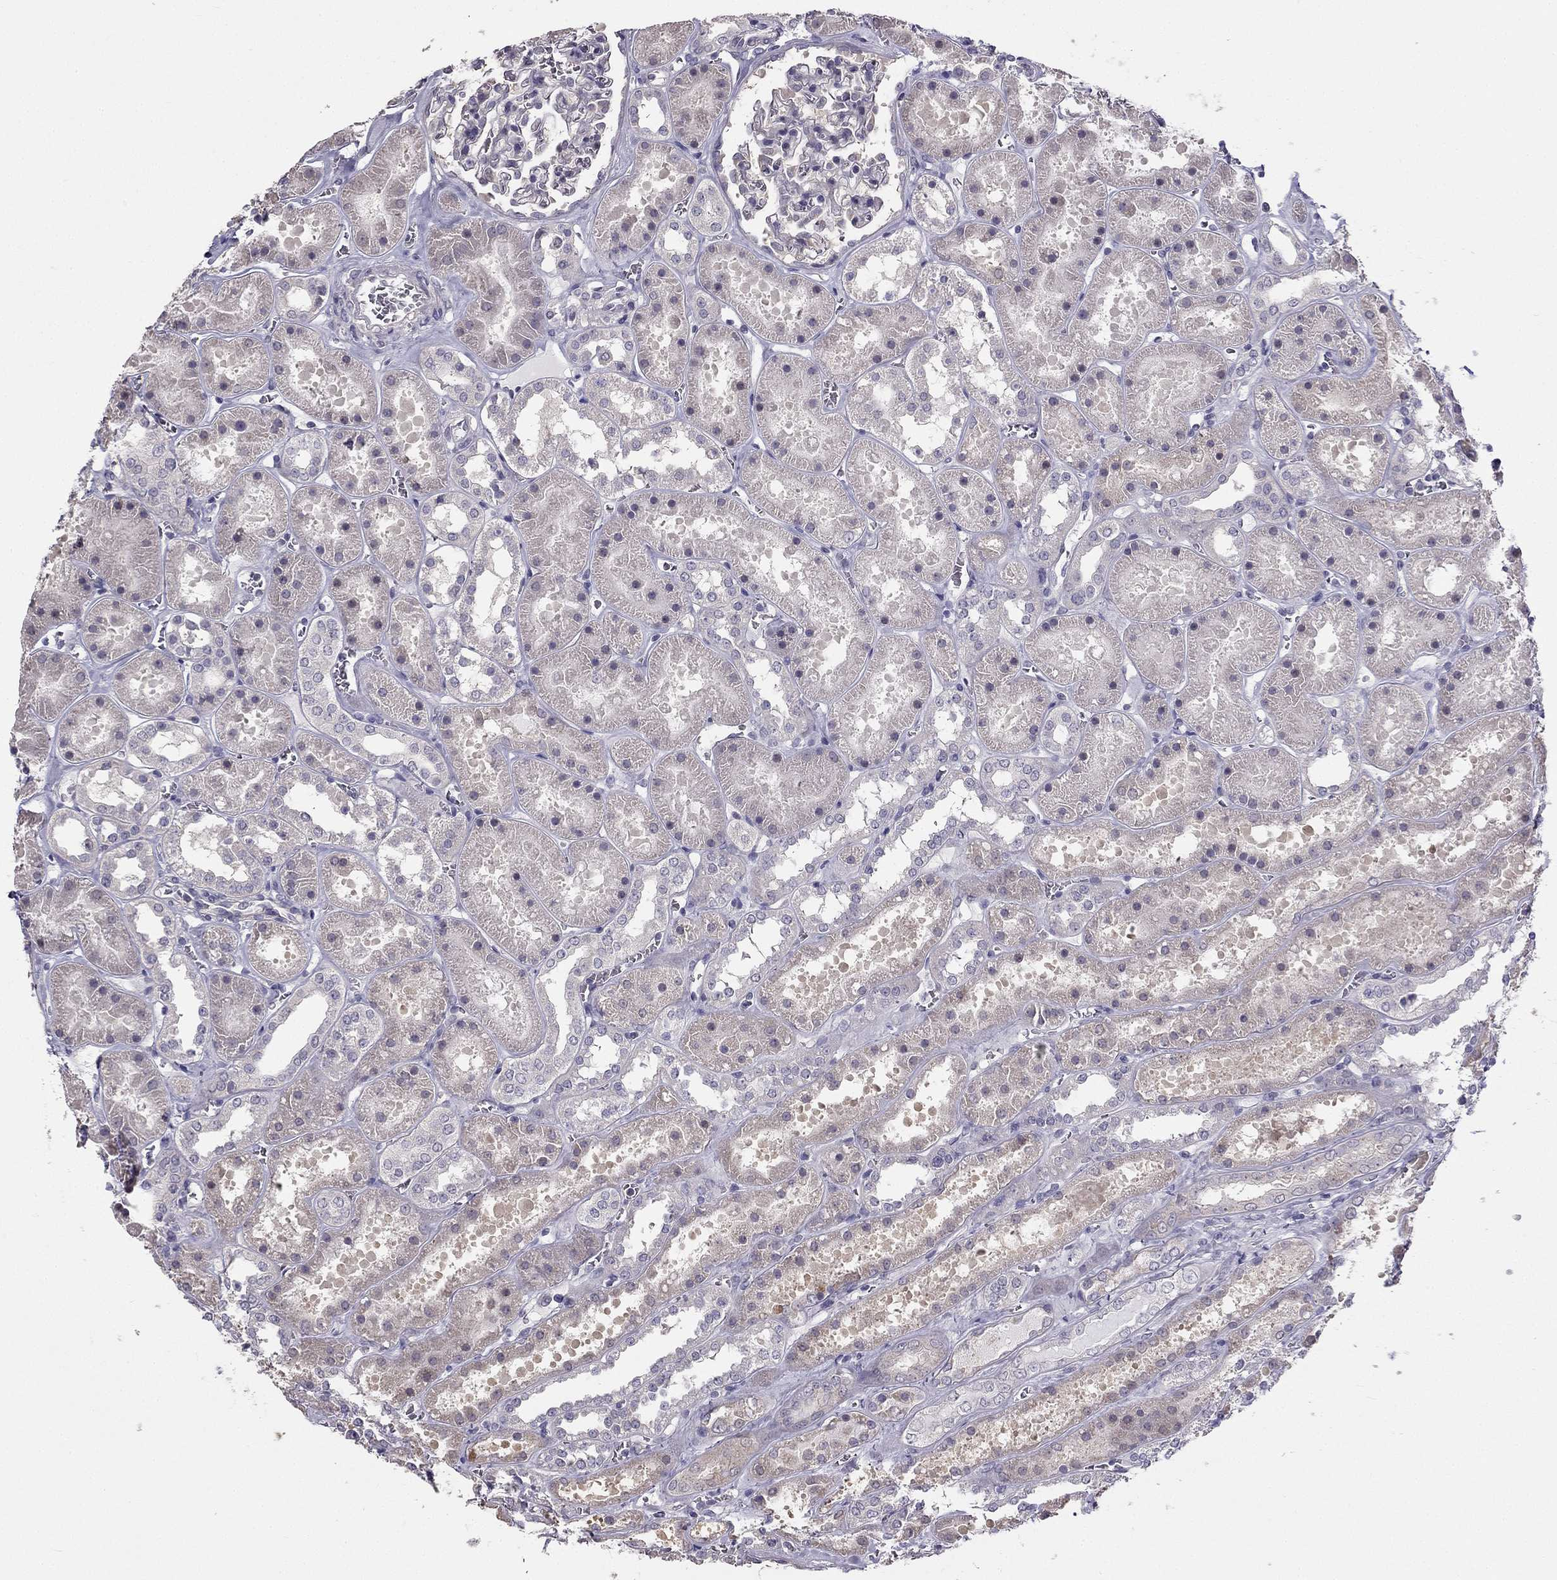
{"staining": {"intensity": "negative", "quantity": "none", "location": "none"}, "tissue": "kidney", "cell_type": "Cells in glomeruli", "image_type": "normal", "snomed": [{"axis": "morphology", "description": "Normal tissue, NOS"}, {"axis": "topography", "description": "Kidney"}], "caption": "A photomicrograph of kidney stained for a protein reveals no brown staining in cells in glomeruli.", "gene": "HSFX1", "patient": {"sex": "female", "age": 41}}